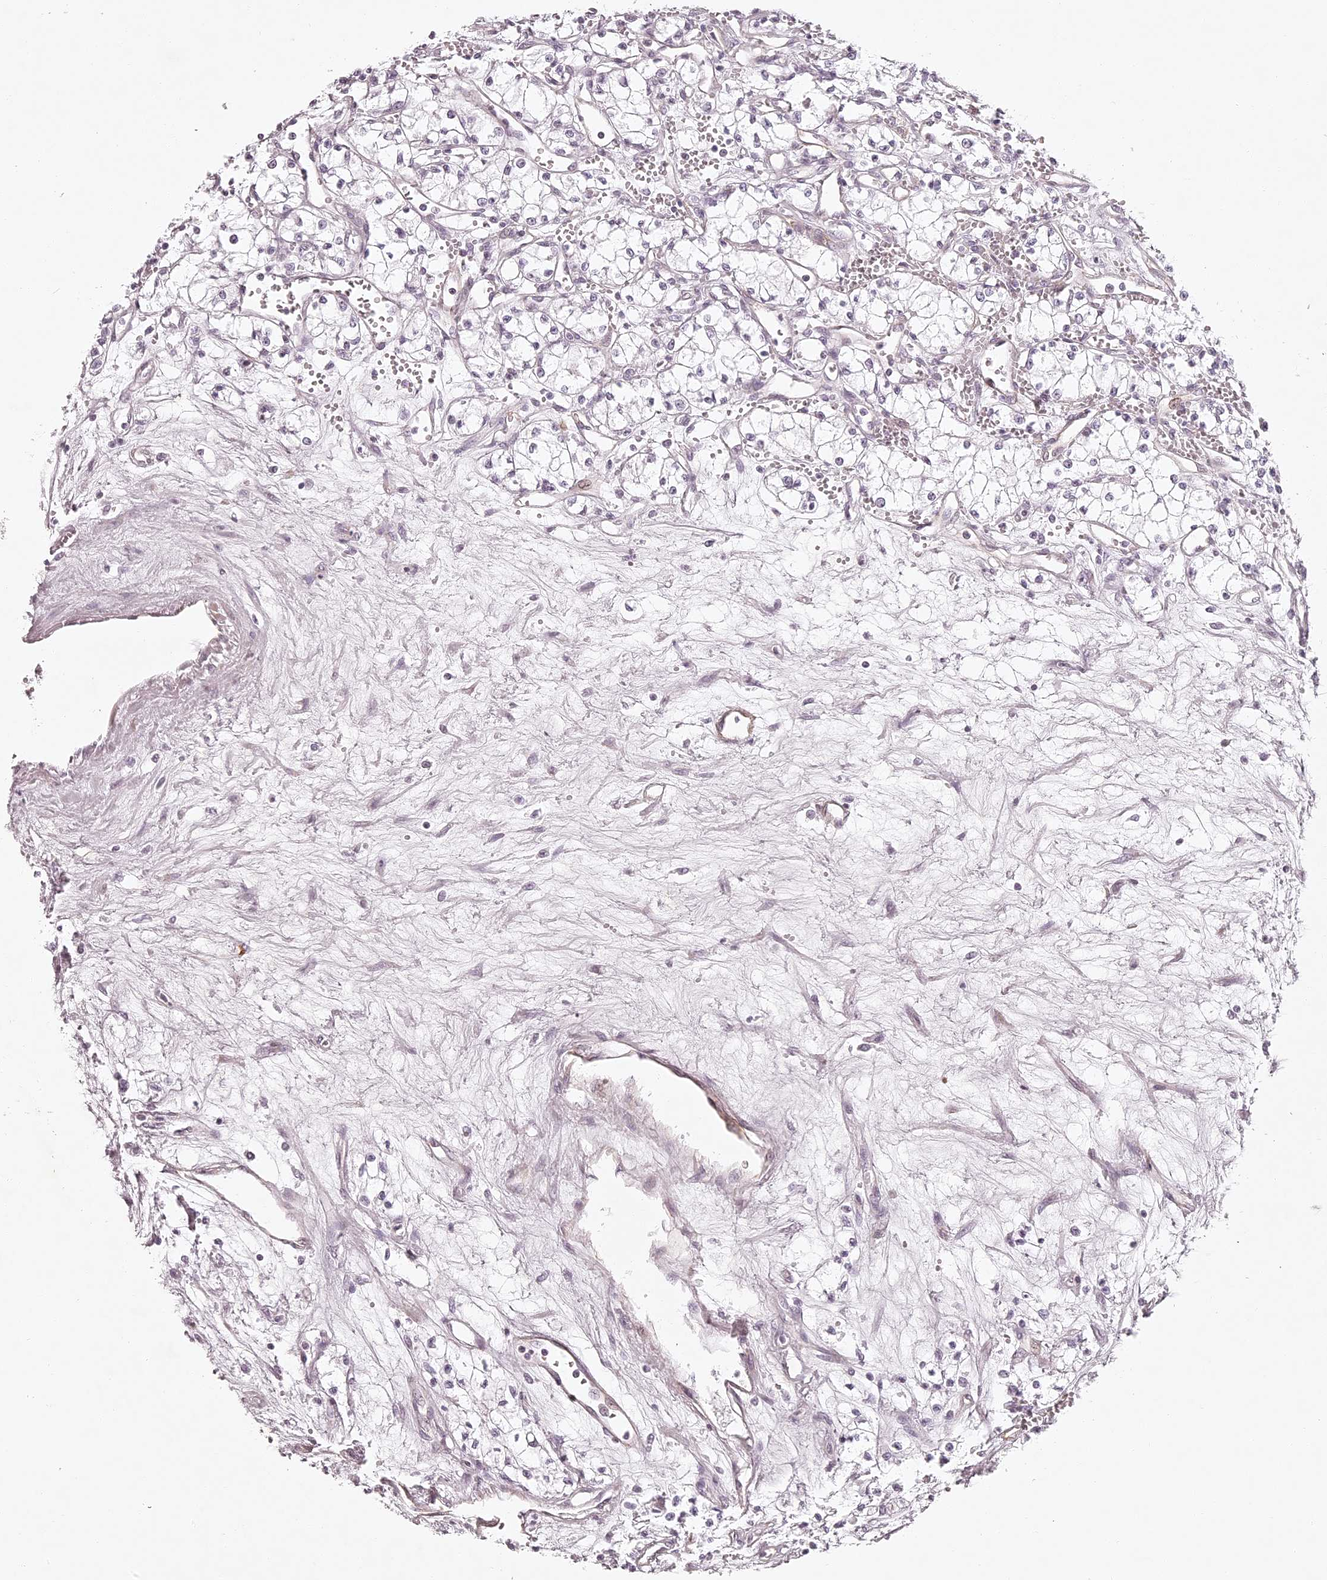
{"staining": {"intensity": "negative", "quantity": "none", "location": "none"}, "tissue": "renal cancer", "cell_type": "Tumor cells", "image_type": "cancer", "snomed": [{"axis": "morphology", "description": "Adenocarcinoma, NOS"}, {"axis": "topography", "description": "Kidney"}], "caption": "Renal cancer stained for a protein using IHC reveals no staining tumor cells.", "gene": "ELAPOR1", "patient": {"sex": "male", "age": 59}}